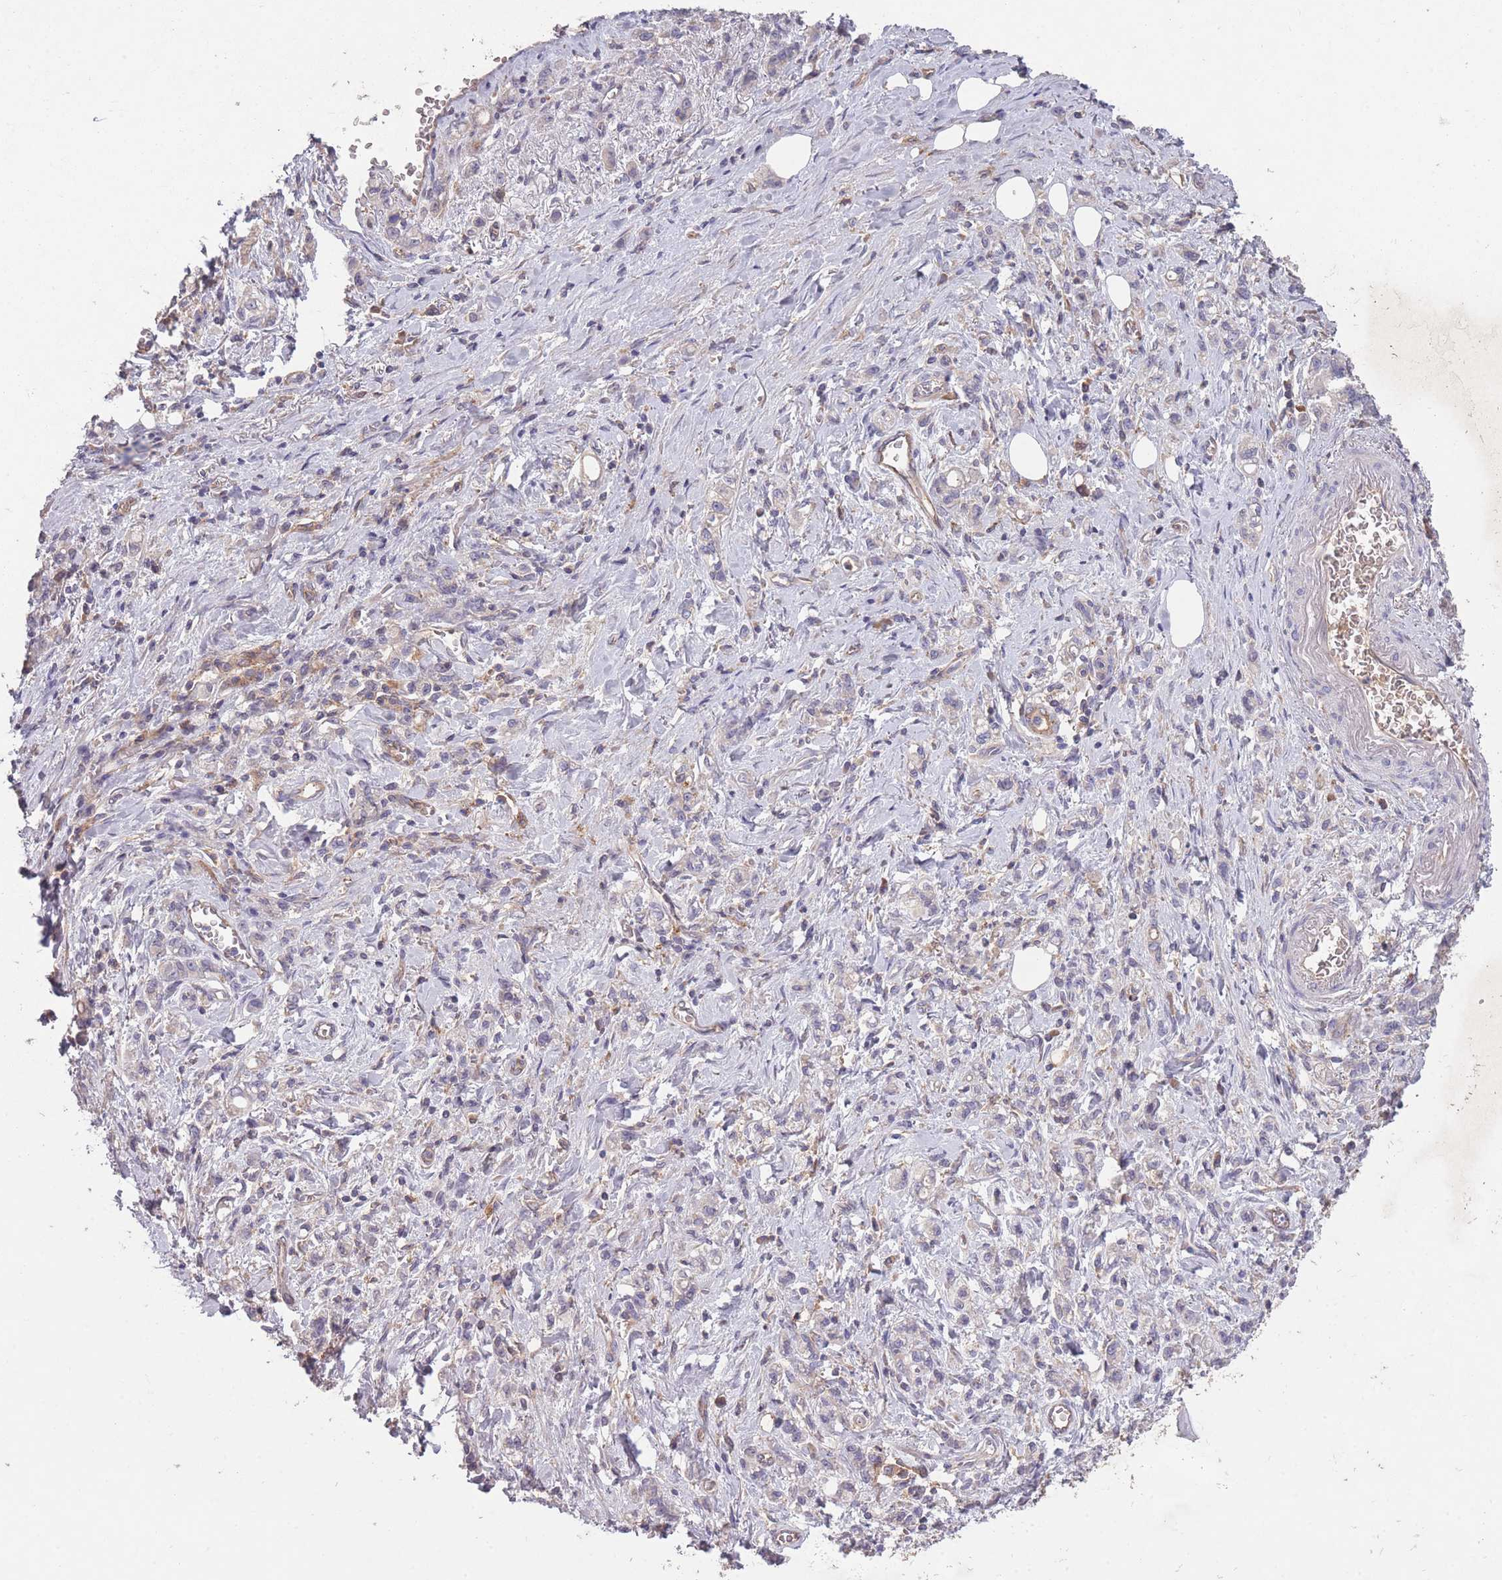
{"staining": {"intensity": "negative", "quantity": "none", "location": "none"}, "tissue": "stomach cancer", "cell_type": "Tumor cells", "image_type": "cancer", "snomed": [{"axis": "morphology", "description": "Adenocarcinoma, NOS"}, {"axis": "topography", "description": "Stomach"}], "caption": "High power microscopy micrograph of an IHC image of adenocarcinoma (stomach), revealing no significant staining in tumor cells.", "gene": "OR2V2", "patient": {"sex": "male", "age": 77}}